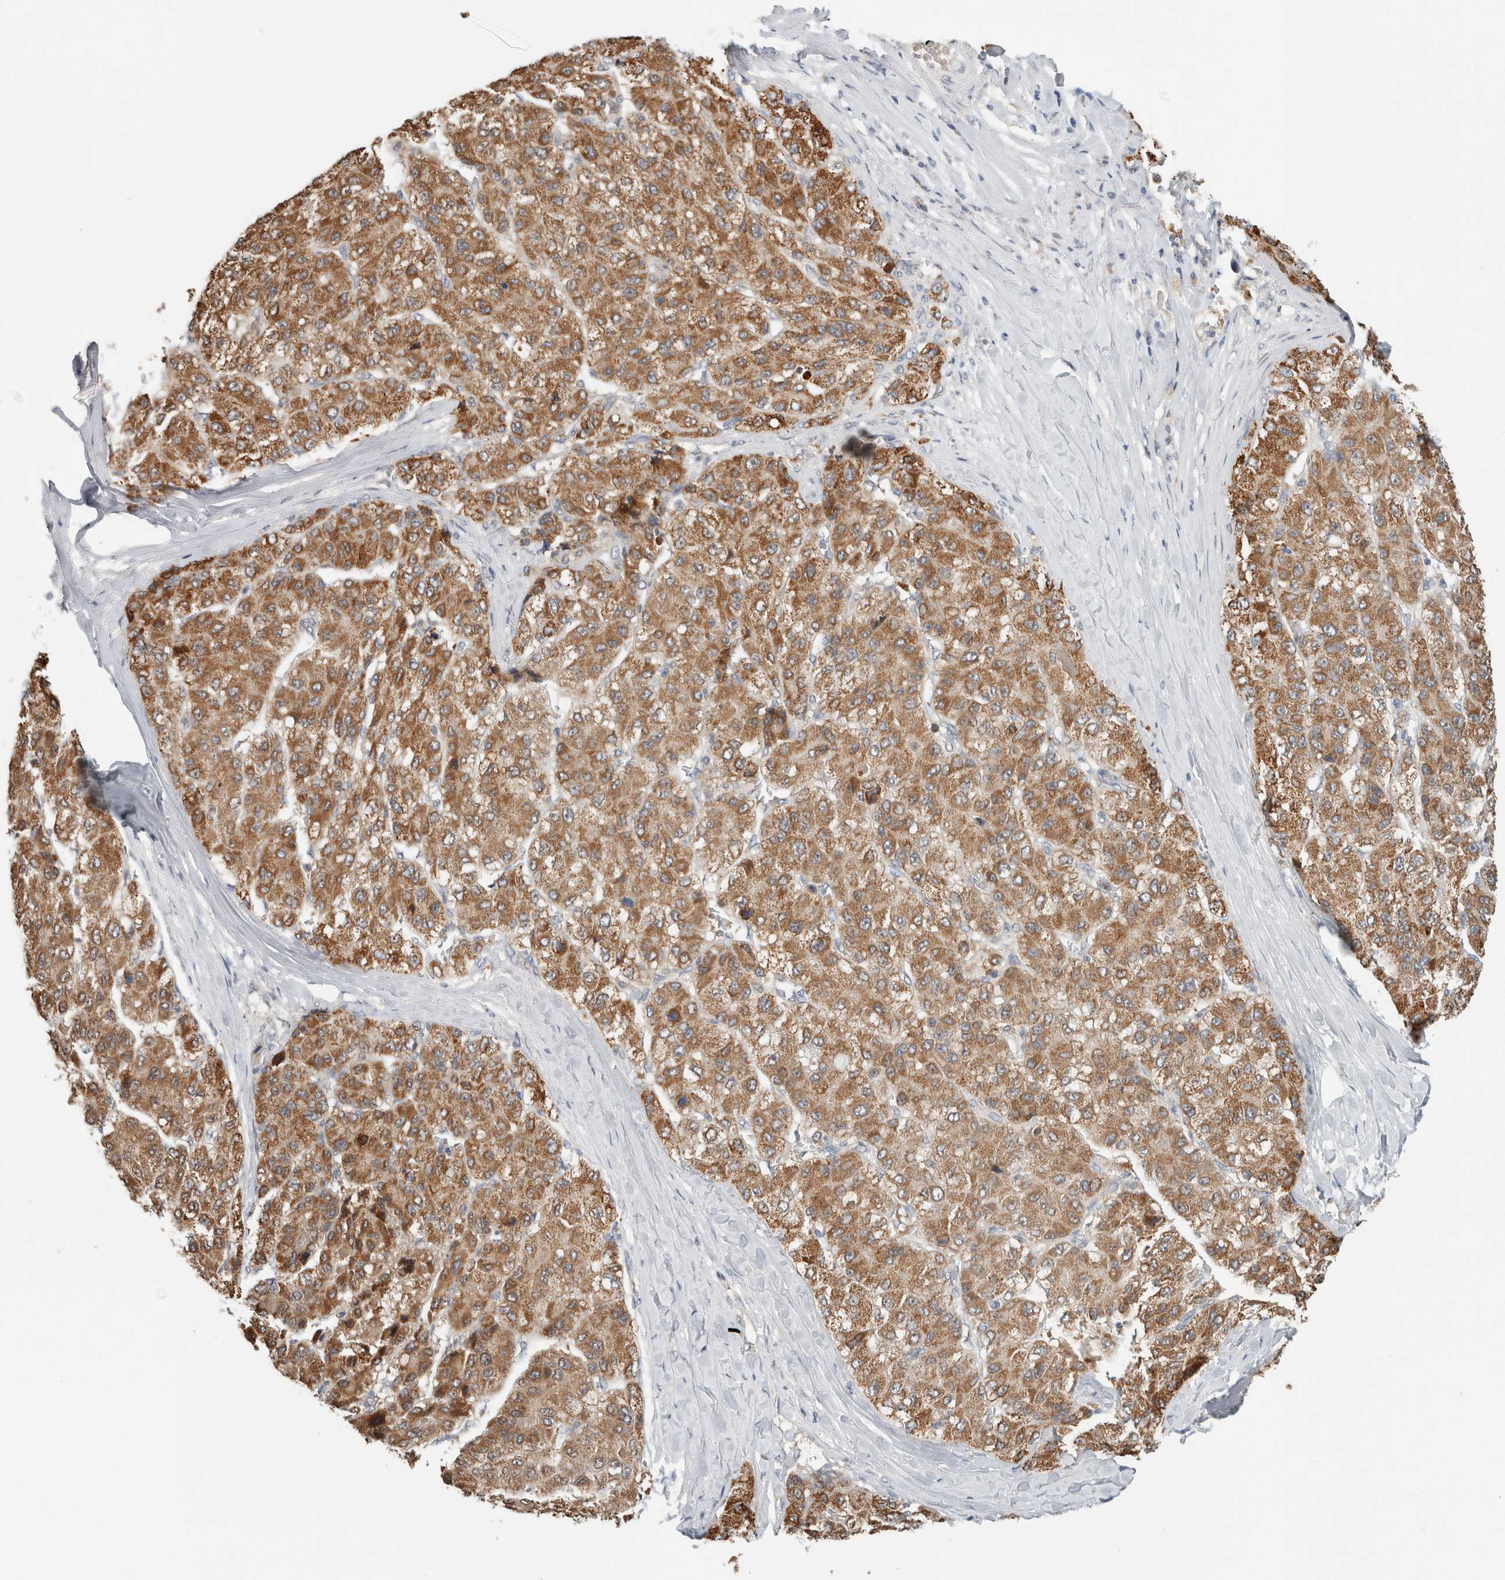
{"staining": {"intensity": "moderate", "quantity": ">75%", "location": "cytoplasmic/membranous"}, "tissue": "liver cancer", "cell_type": "Tumor cells", "image_type": "cancer", "snomed": [{"axis": "morphology", "description": "Carcinoma, Hepatocellular, NOS"}, {"axis": "topography", "description": "Liver"}], "caption": "Liver hepatocellular carcinoma stained with DAB (3,3'-diaminobenzidine) immunohistochemistry displays medium levels of moderate cytoplasmic/membranous expression in approximately >75% of tumor cells.", "gene": "CRAT", "patient": {"sex": "male", "age": 80}}